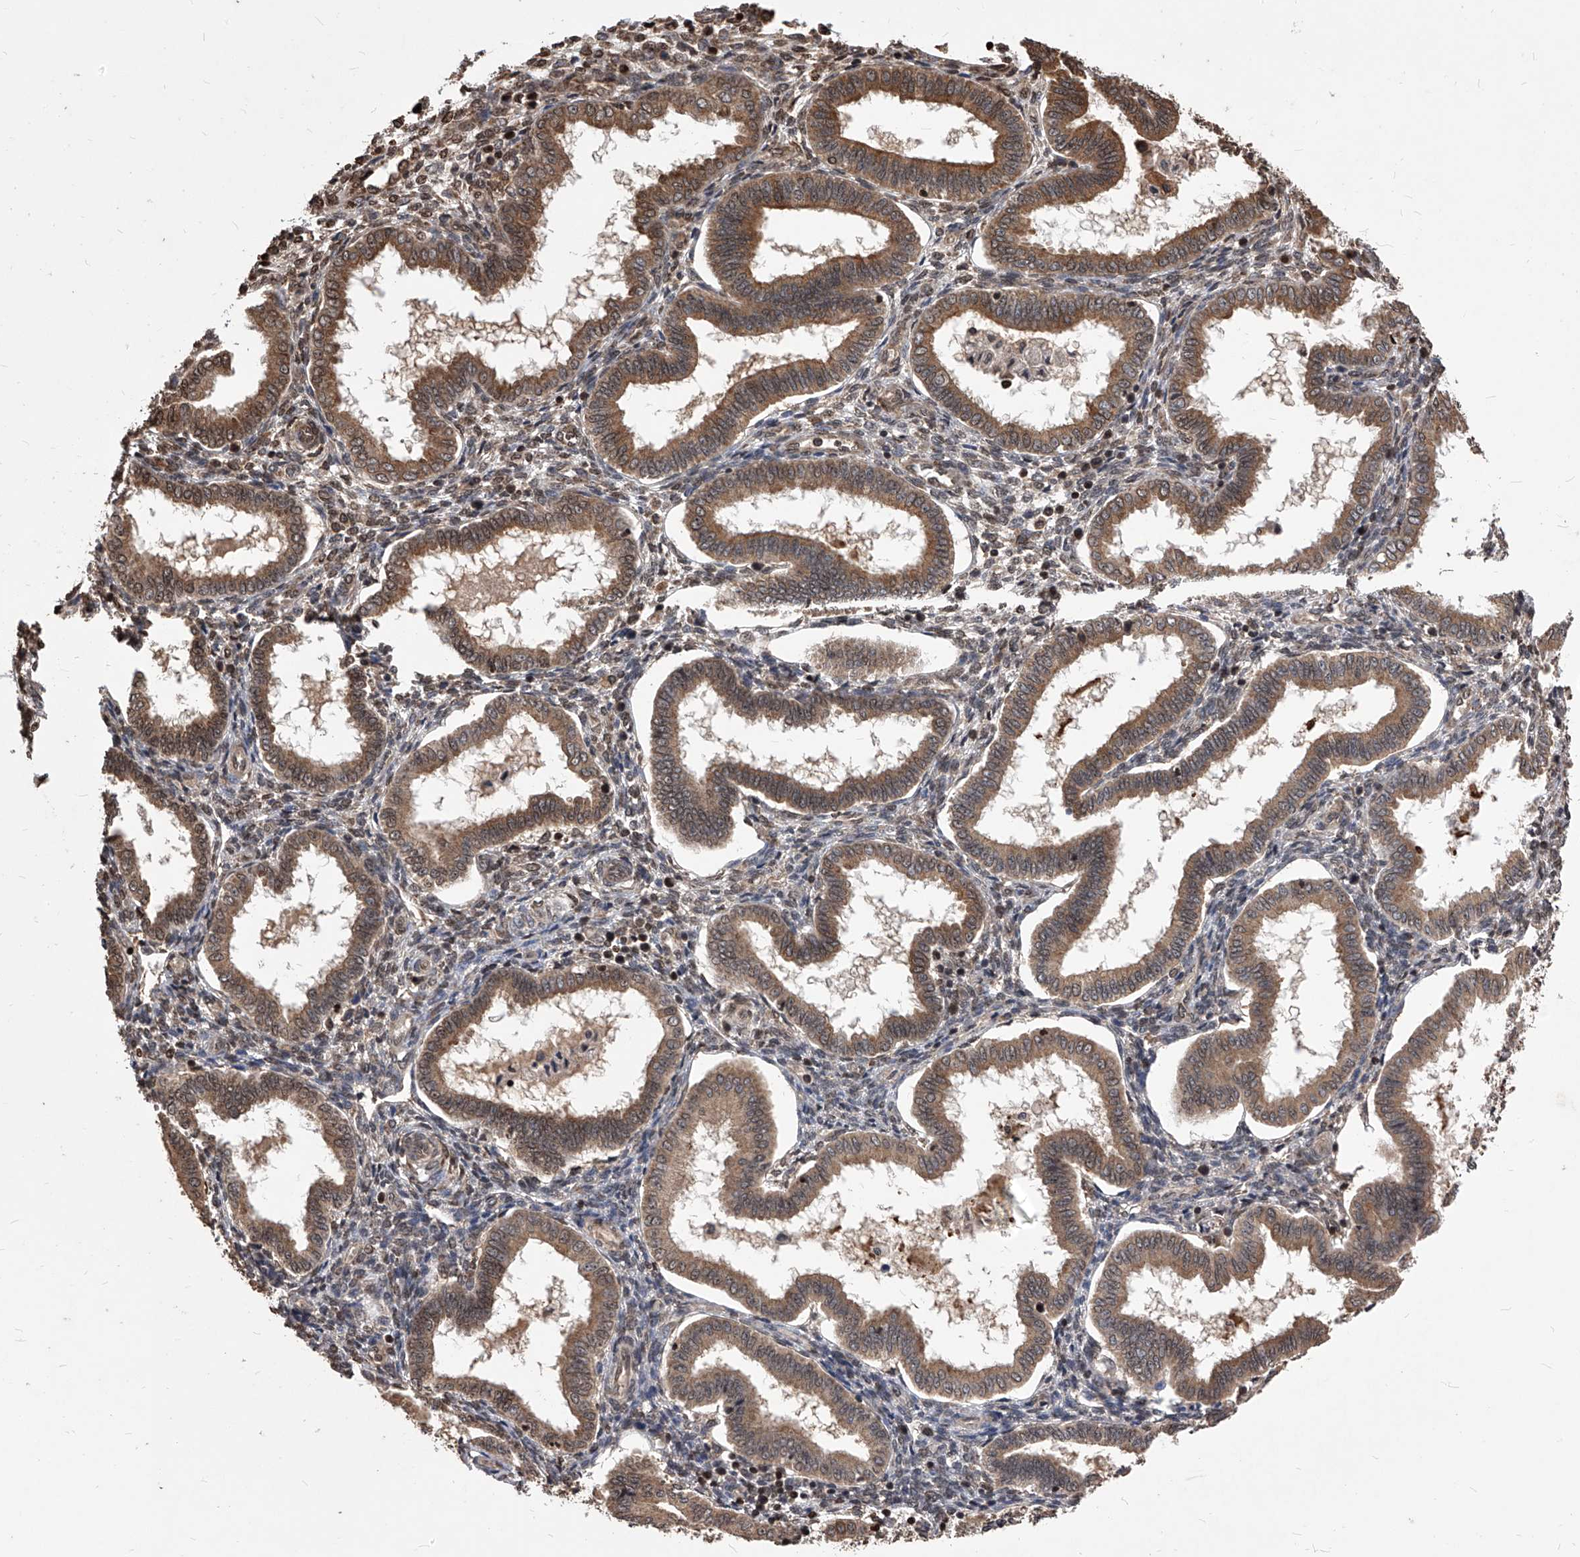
{"staining": {"intensity": "weak", "quantity": "25%-75%", "location": "nuclear"}, "tissue": "endometrium", "cell_type": "Cells in endometrial stroma", "image_type": "normal", "snomed": [{"axis": "morphology", "description": "Normal tissue, NOS"}, {"axis": "topography", "description": "Endometrium"}], "caption": "The micrograph displays staining of benign endometrium, revealing weak nuclear protein staining (brown color) within cells in endometrial stroma. The staining is performed using DAB brown chromogen to label protein expression. The nuclei are counter-stained blue using hematoxylin.", "gene": "ID1", "patient": {"sex": "female", "age": 24}}